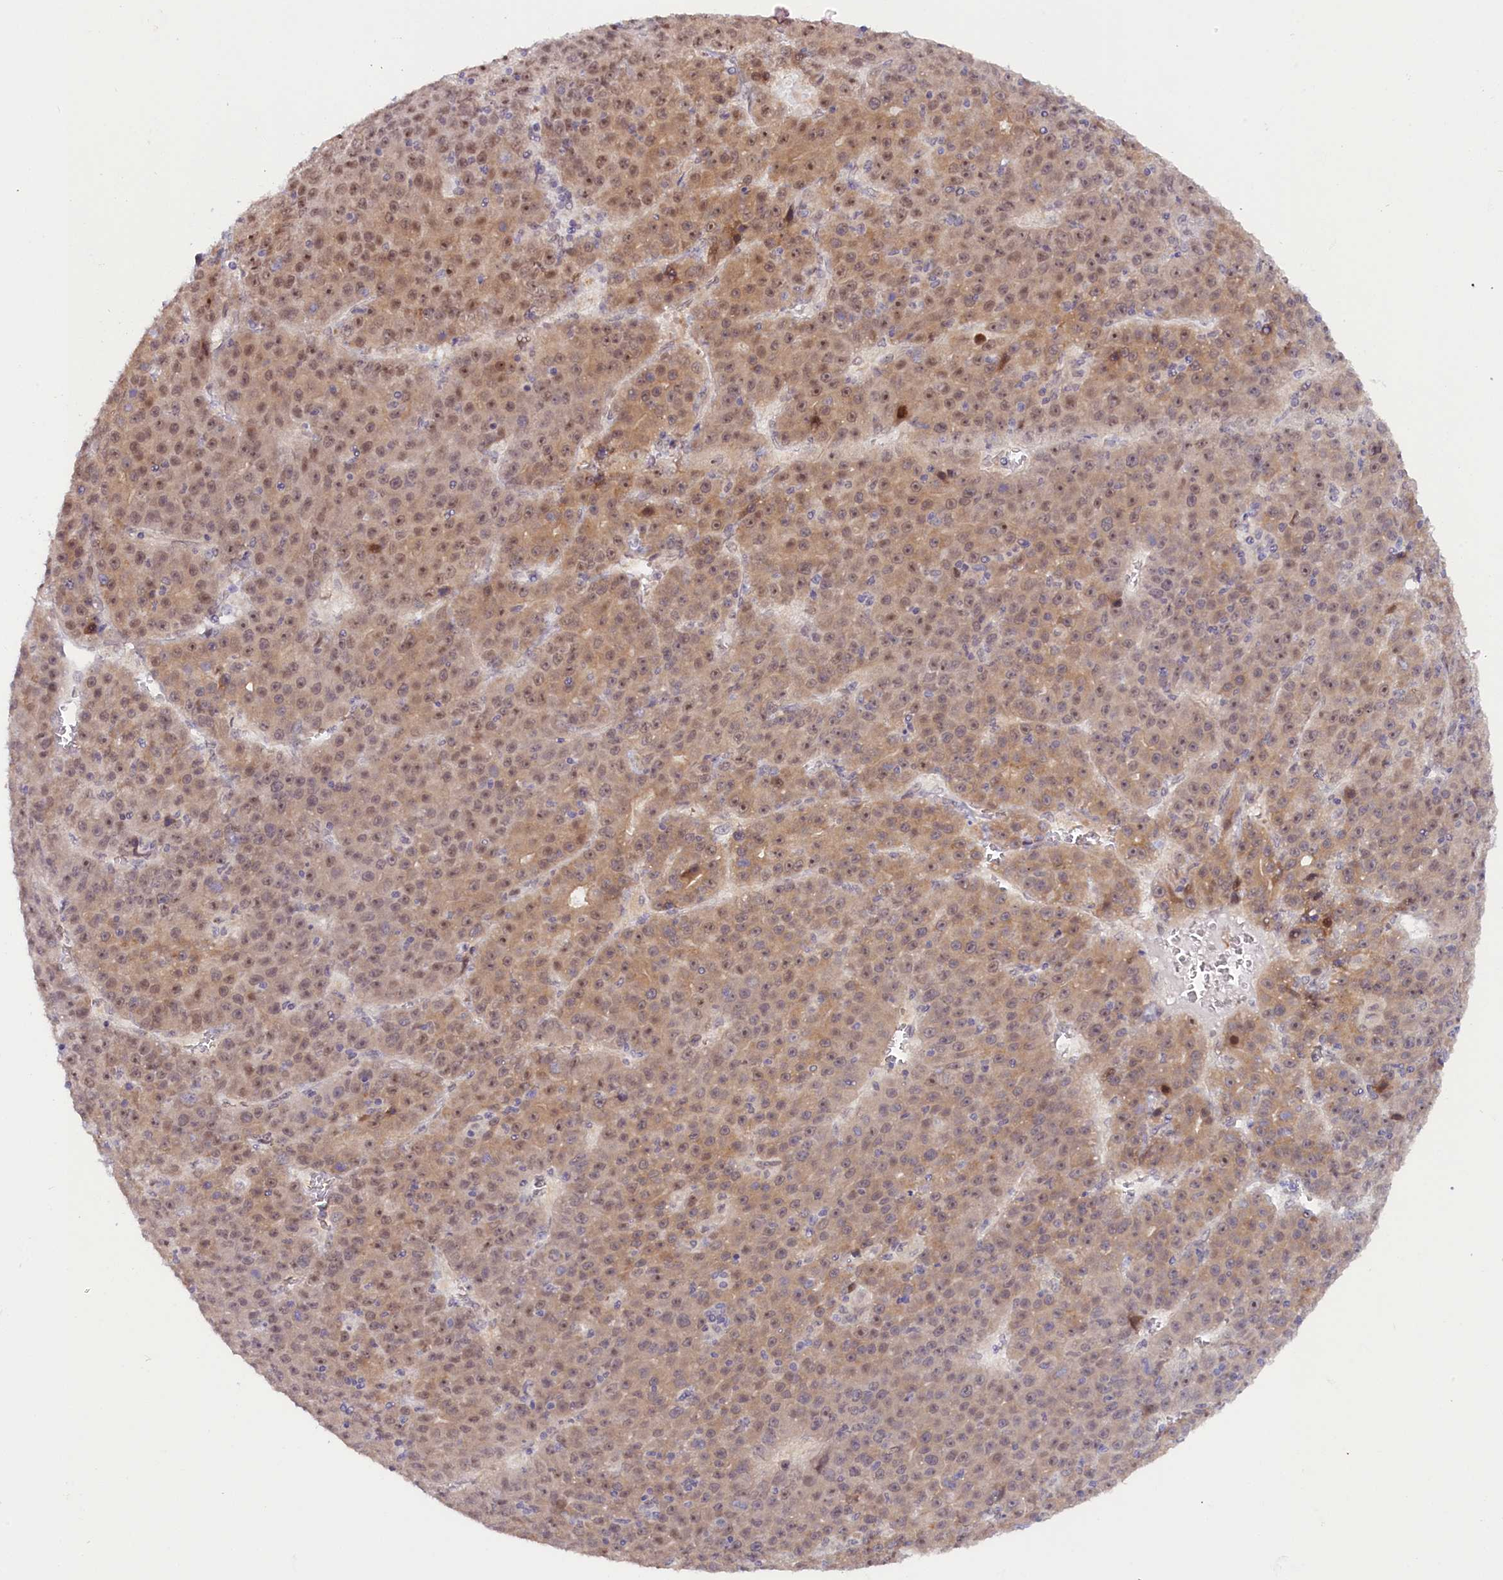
{"staining": {"intensity": "weak", "quantity": "25%-75%", "location": "cytoplasmic/membranous,nuclear"}, "tissue": "liver cancer", "cell_type": "Tumor cells", "image_type": "cancer", "snomed": [{"axis": "morphology", "description": "Carcinoma, Hepatocellular, NOS"}, {"axis": "topography", "description": "Liver"}], "caption": "DAB immunohistochemical staining of human liver cancer (hepatocellular carcinoma) reveals weak cytoplasmic/membranous and nuclear protein positivity in about 25%-75% of tumor cells.", "gene": "ANKRD24", "patient": {"sex": "female", "age": 53}}